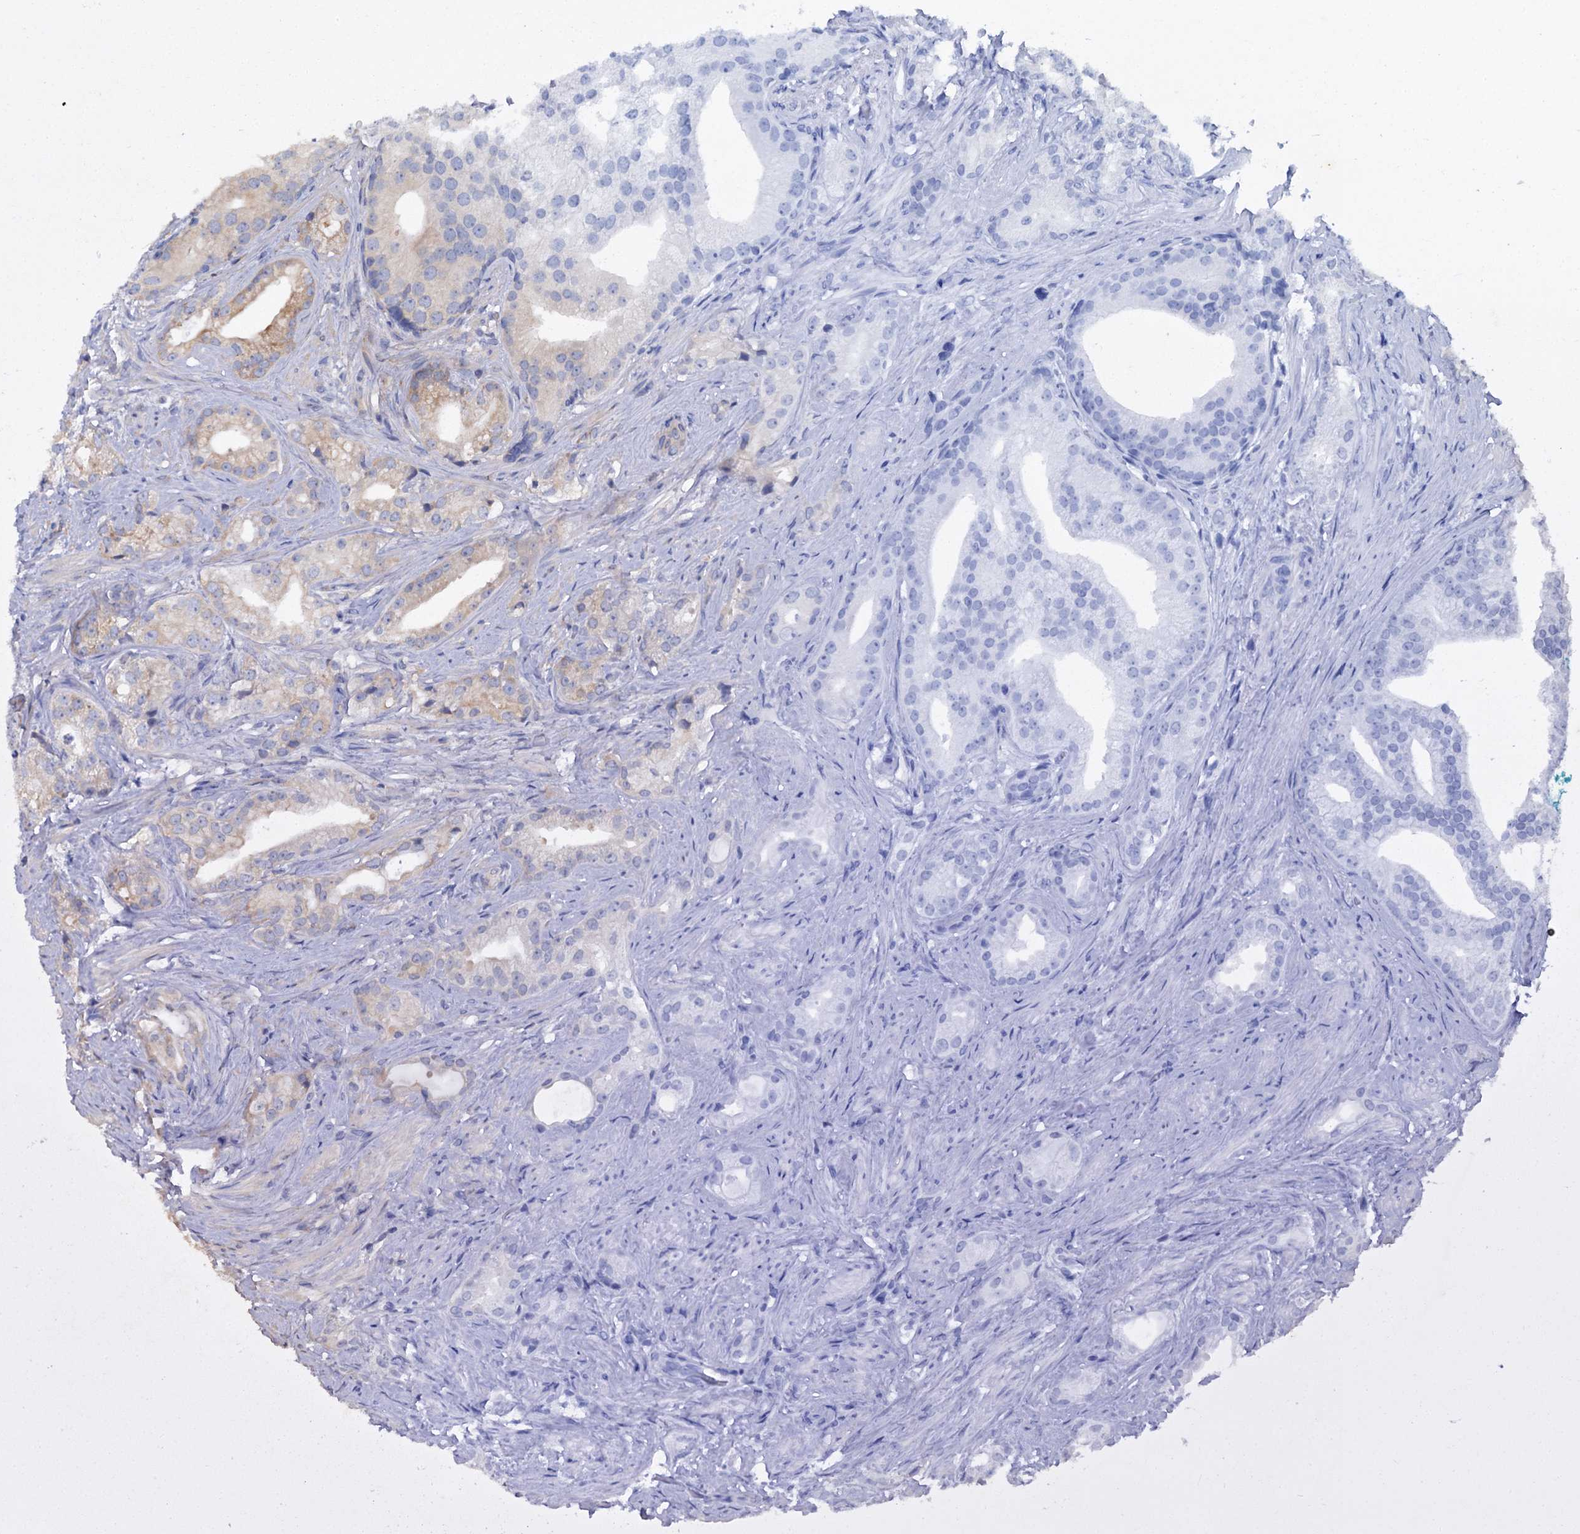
{"staining": {"intensity": "weak", "quantity": "<25%", "location": "cytoplasmic/membranous"}, "tissue": "prostate cancer", "cell_type": "Tumor cells", "image_type": "cancer", "snomed": [{"axis": "morphology", "description": "Adenocarcinoma, Low grade"}, {"axis": "topography", "description": "Prostate"}], "caption": "IHC photomicrograph of human low-grade adenocarcinoma (prostate) stained for a protein (brown), which shows no staining in tumor cells.", "gene": "TRIM55", "patient": {"sex": "male", "age": 71}}